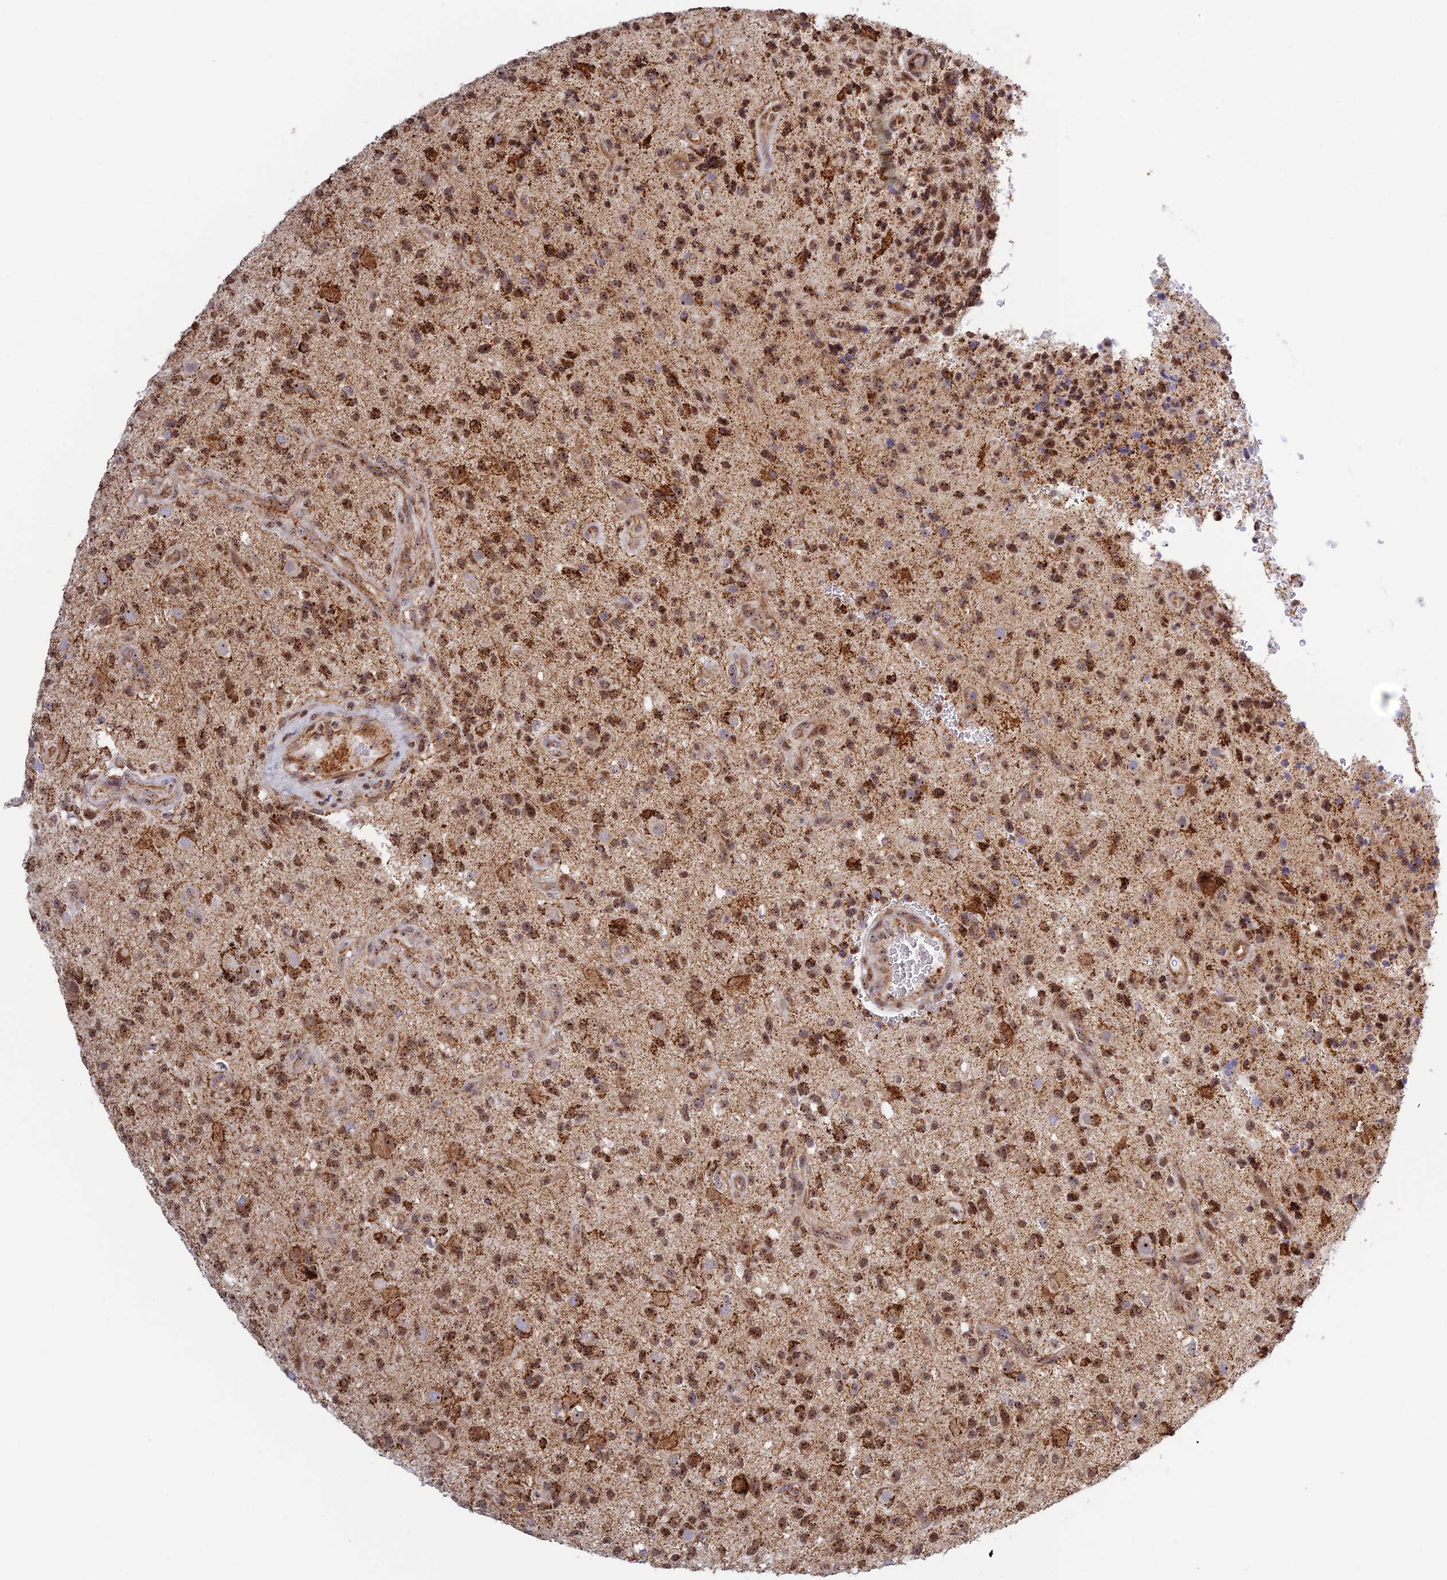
{"staining": {"intensity": "strong", "quantity": ">75%", "location": "cytoplasmic/membranous,nuclear"}, "tissue": "glioma", "cell_type": "Tumor cells", "image_type": "cancer", "snomed": [{"axis": "morphology", "description": "Glioma, malignant, High grade"}, {"axis": "topography", "description": "Brain"}], "caption": "A high amount of strong cytoplasmic/membranous and nuclear positivity is appreciated in approximately >75% of tumor cells in malignant glioma (high-grade) tissue.", "gene": "POLR1G", "patient": {"sex": "male", "age": 47}}